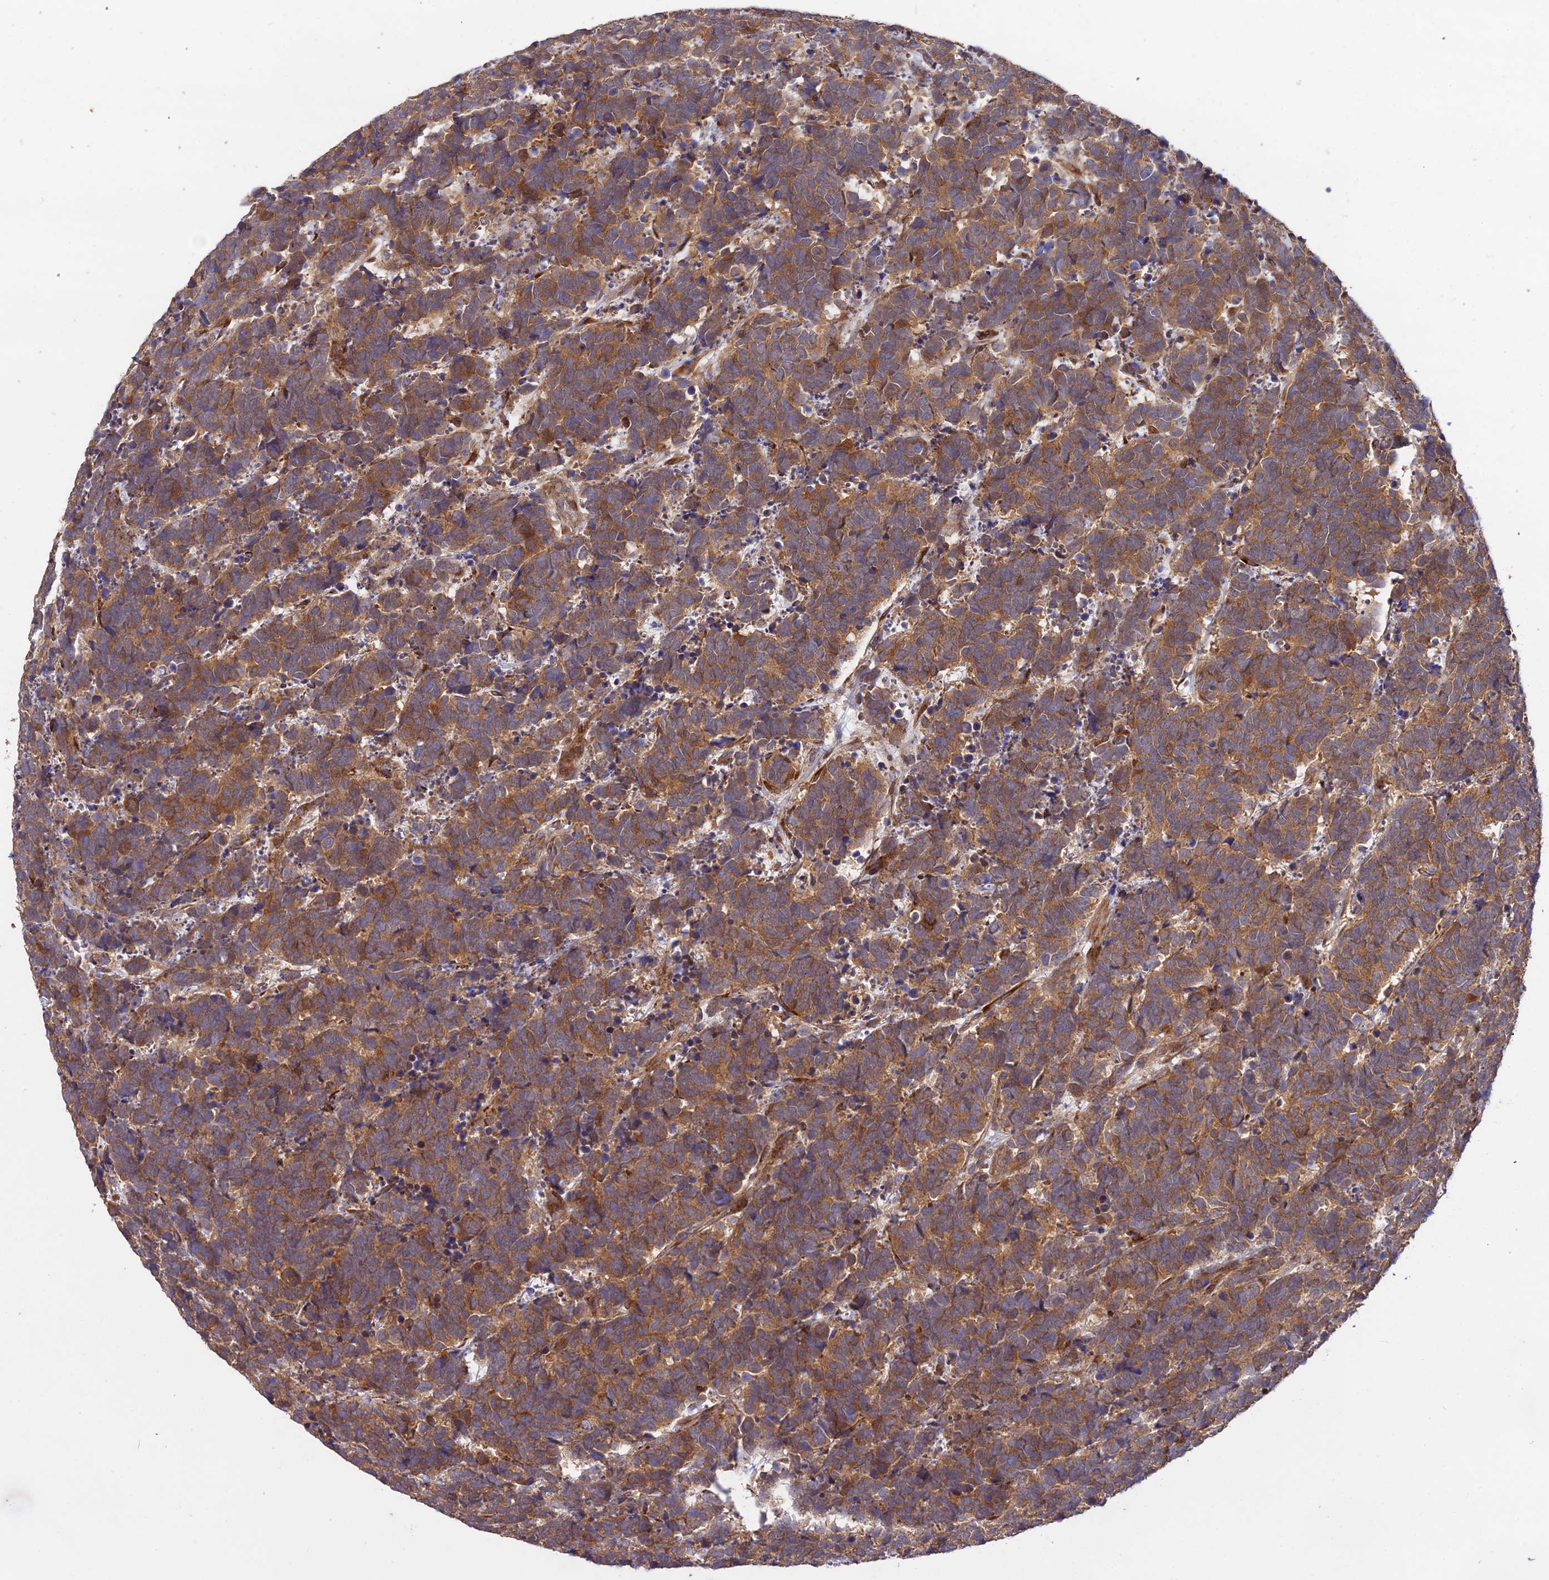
{"staining": {"intensity": "moderate", "quantity": ">75%", "location": "cytoplasmic/membranous"}, "tissue": "carcinoid", "cell_type": "Tumor cells", "image_type": "cancer", "snomed": [{"axis": "morphology", "description": "Carcinoma, NOS"}, {"axis": "morphology", "description": "Carcinoid, malignant, NOS"}, {"axis": "topography", "description": "Urinary bladder"}], "caption": "About >75% of tumor cells in human carcinoid (malignant) display moderate cytoplasmic/membranous protein expression as visualized by brown immunohistochemical staining.", "gene": "ROCK1", "patient": {"sex": "male", "age": 57}}